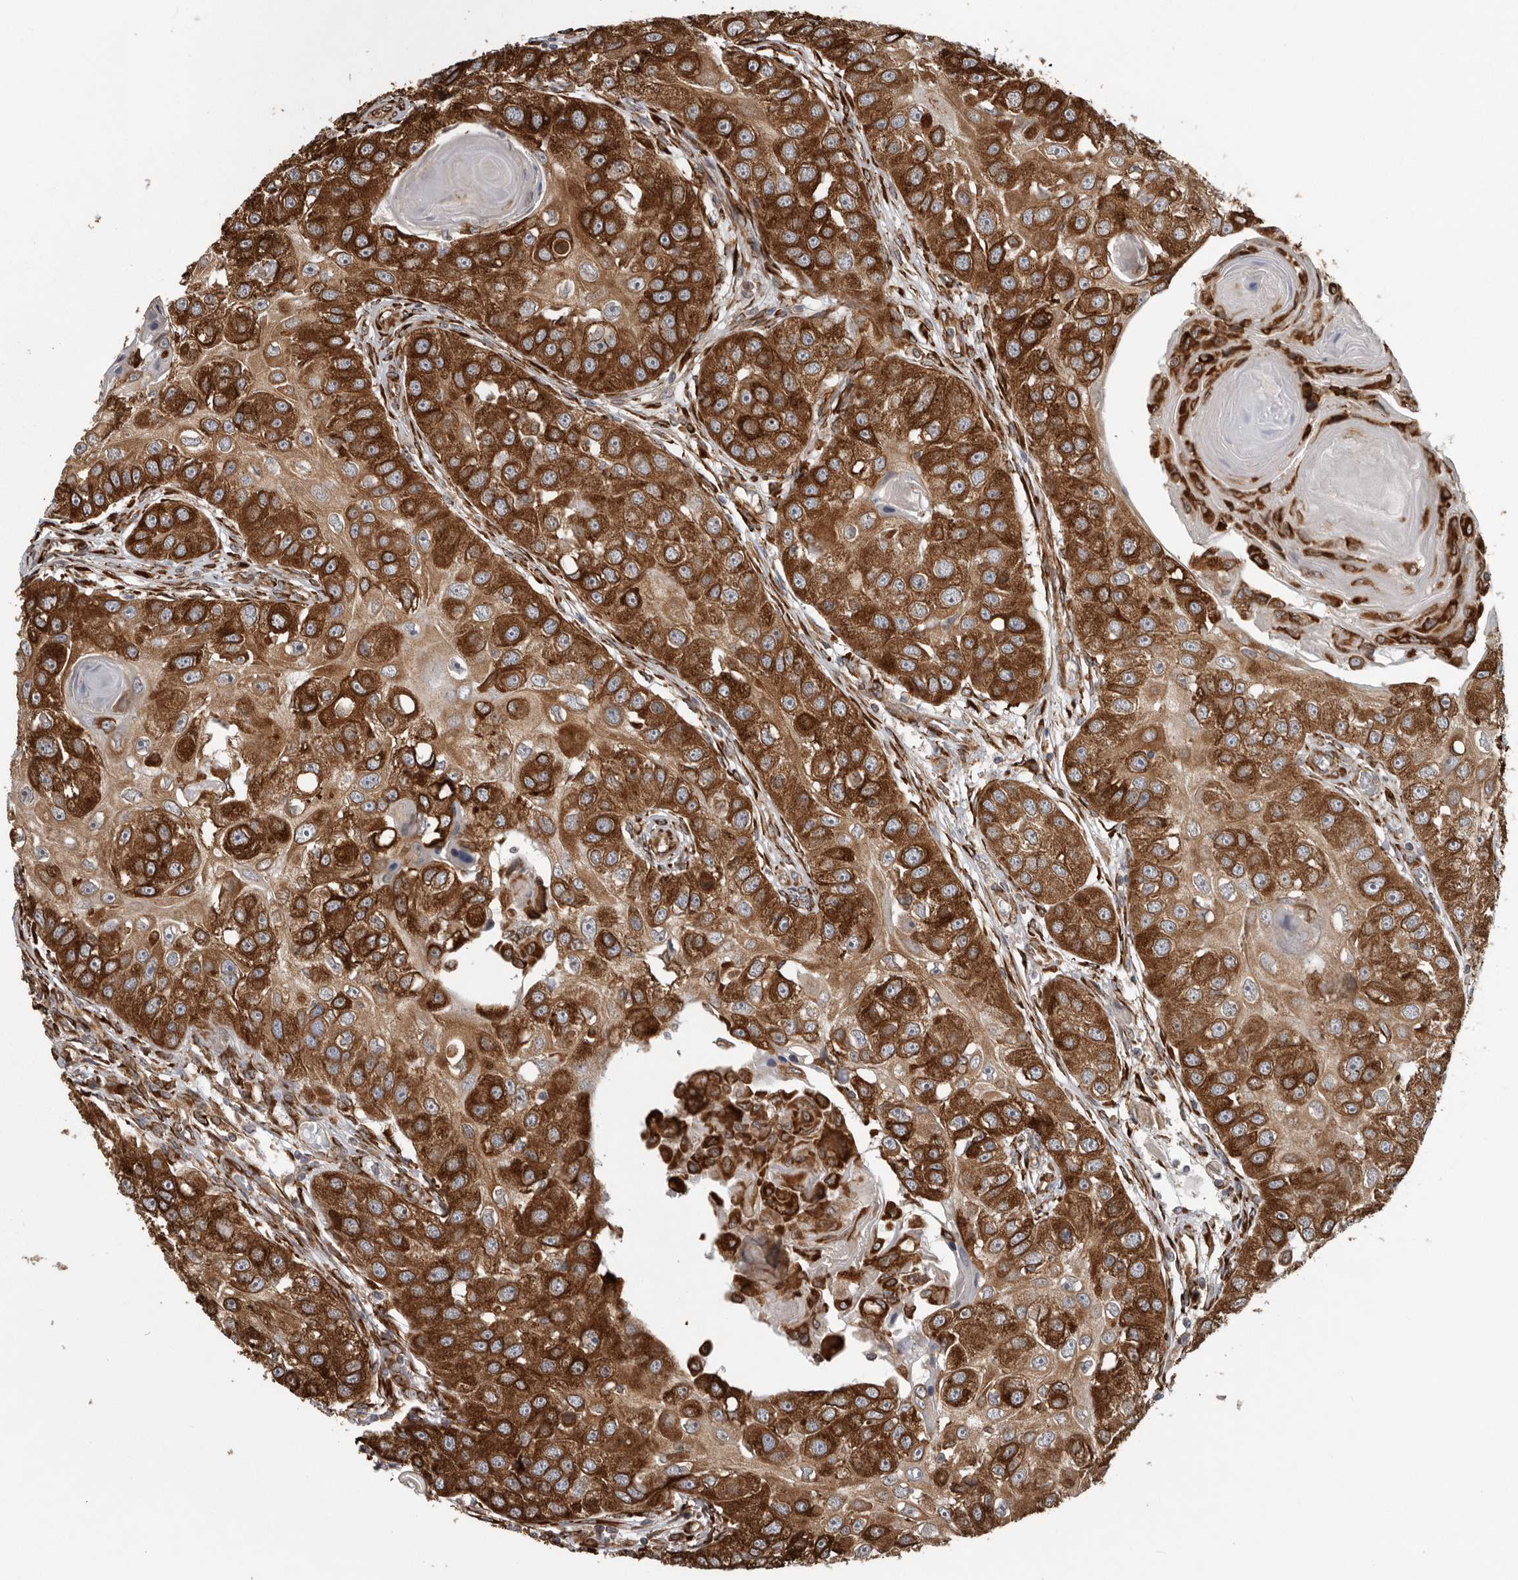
{"staining": {"intensity": "strong", "quantity": ">75%", "location": "cytoplasmic/membranous"}, "tissue": "head and neck cancer", "cell_type": "Tumor cells", "image_type": "cancer", "snomed": [{"axis": "morphology", "description": "Normal tissue, NOS"}, {"axis": "morphology", "description": "Squamous cell carcinoma, NOS"}, {"axis": "topography", "description": "Skeletal muscle"}, {"axis": "topography", "description": "Head-Neck"}], "caption": "The immunohistochemical stain shows strong cytoplasmic/membranous staining in tumor cells of head and neck cancer tissue.", "gene": "CEP350", "patient": {"sex": "male", "age": 51}}